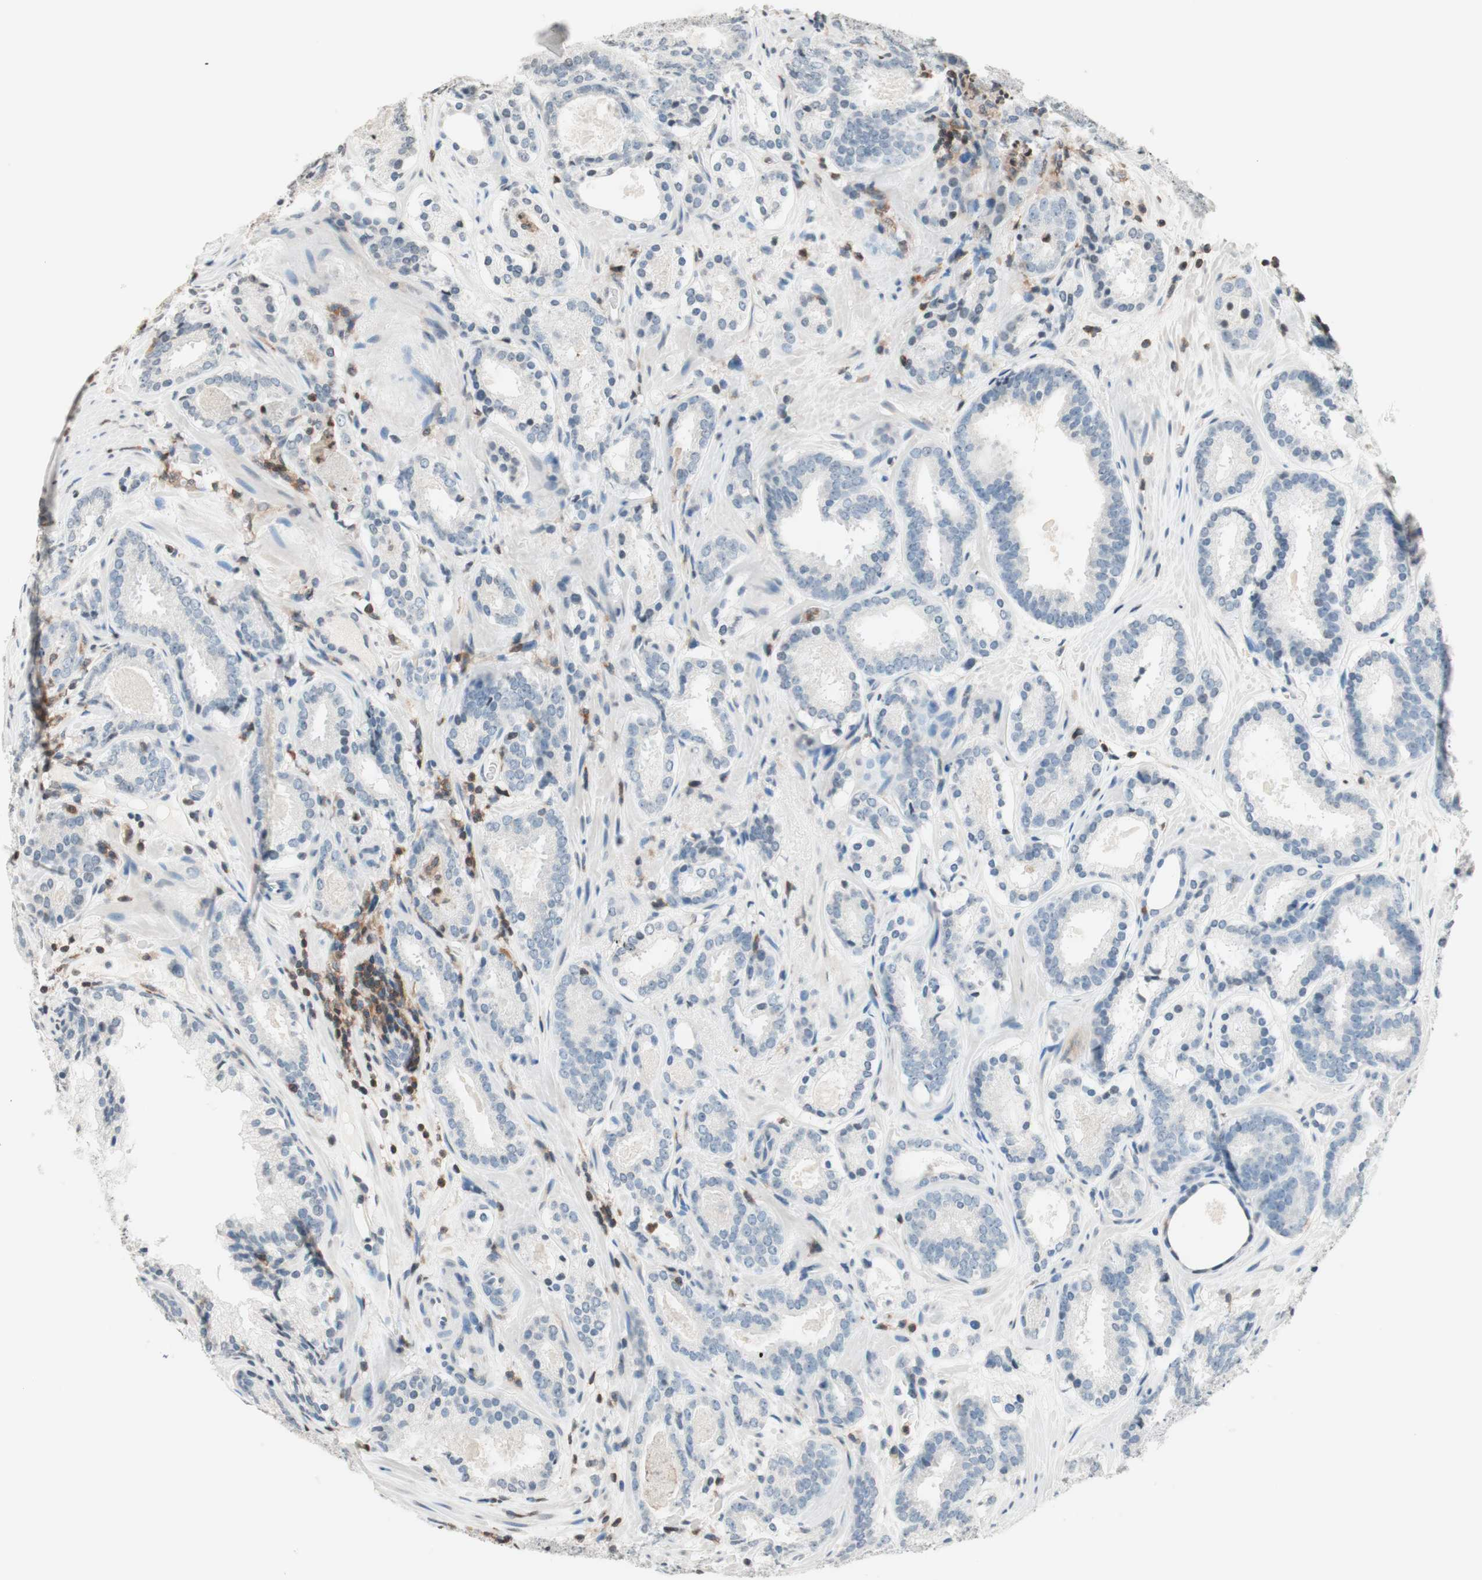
{"staining": {"intensity": "negative", "quantity": "none", "location": "none"}, "tissue": "prostate cancer", "cell_type": "Tumor cells", "image_type": "cancer", "snomed": [{"axis": "morphology", "description": "Adenocarcinoma, Low grade"}, {"axis": "topography", "description": "Prostate"}], "caption": "An image of low-grade adenocarcinoma (prostate) stained for a protein displays no brown staining in tumor cells.", "gene": "WIPF1", "patient": {"sex": "male", "age": 69}}